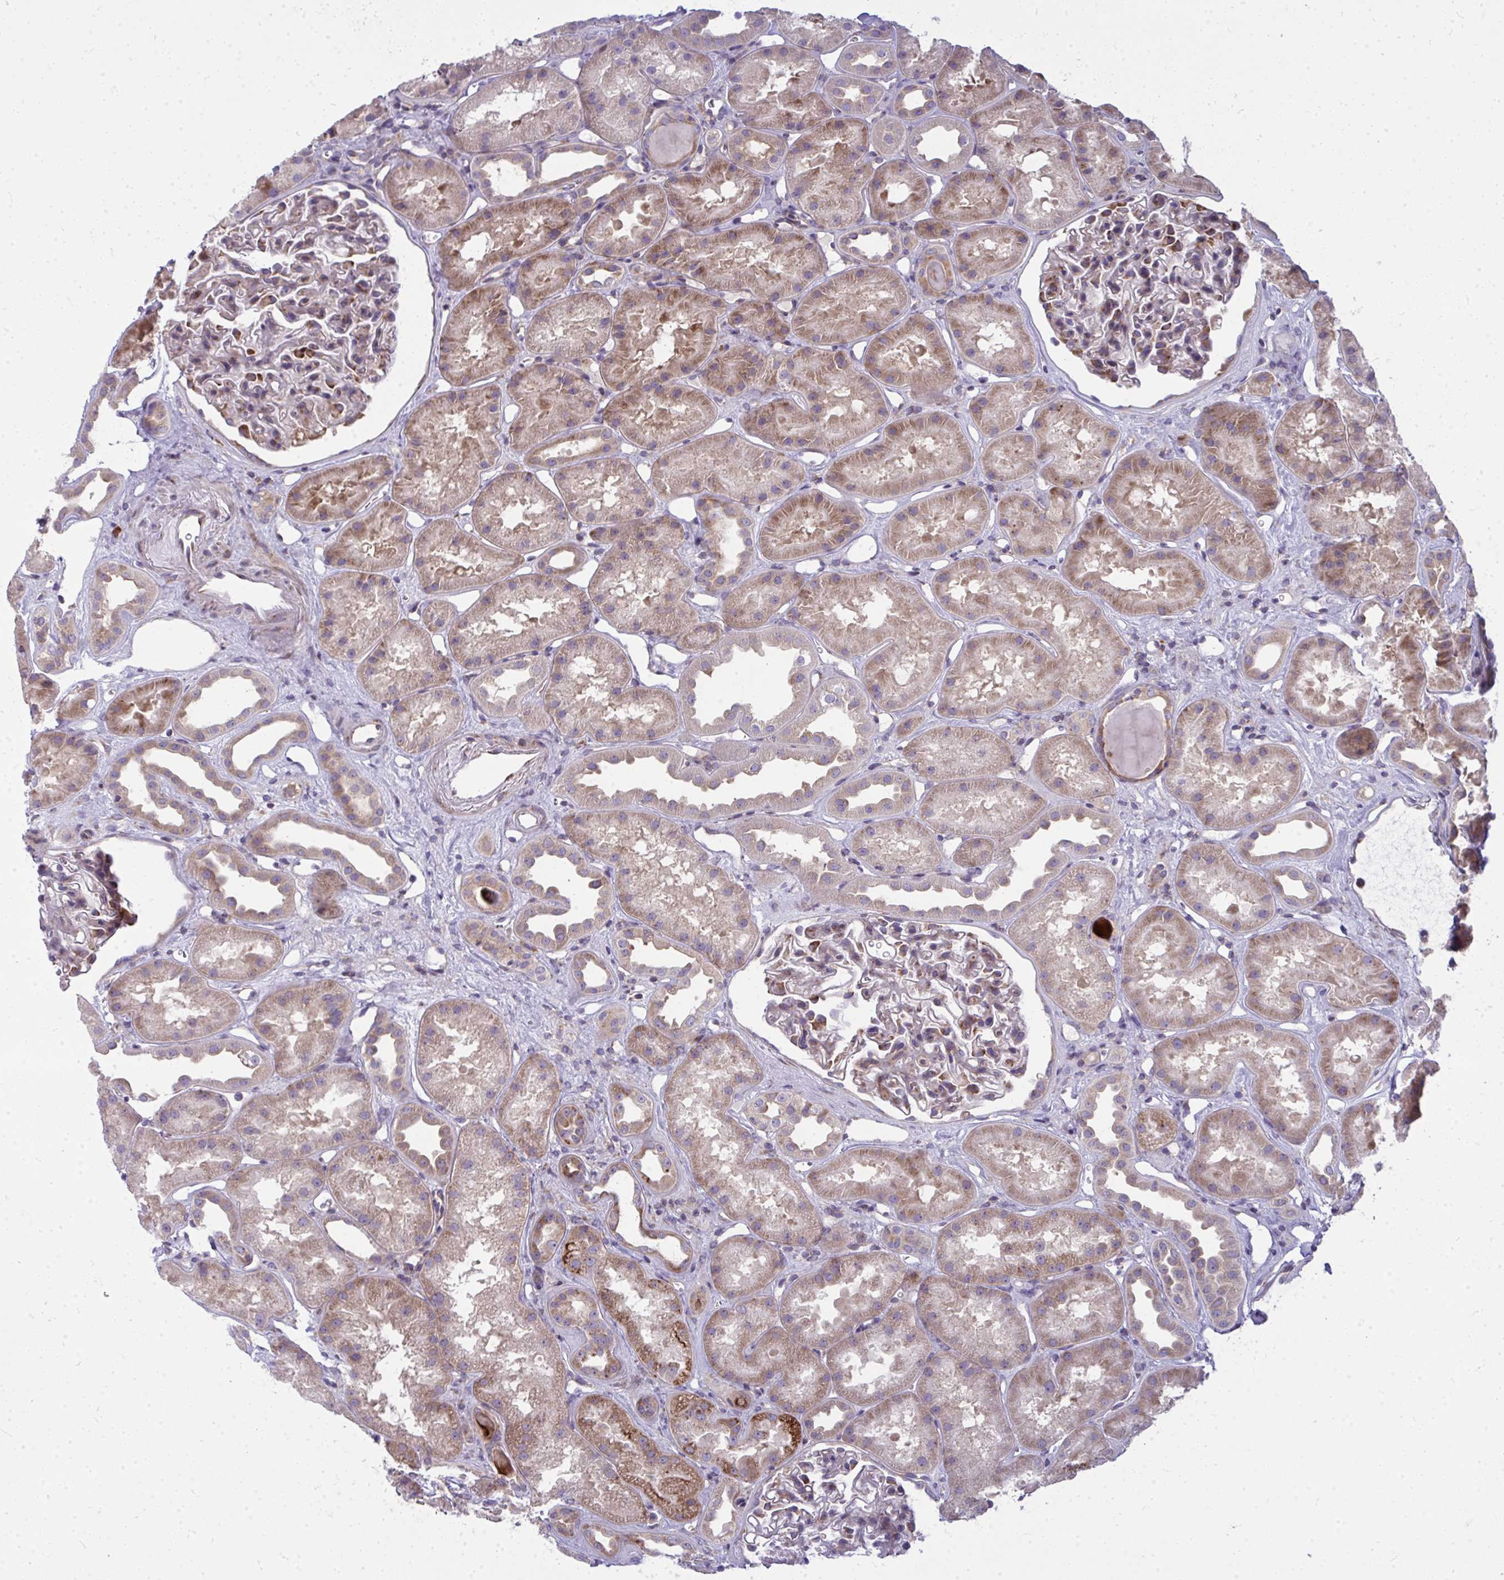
{"staining": {"intensity": "moderate", "quantity": "<25%", "location": "cytoplasmic/membranous"}, "tissue": "kidney", "cell_type": "Cells in glomeruli", "image_type": "normal", "snomed": [{"axis": "morphology", "description": "Normal tissue, NOS"}, {"axis": "topography", "description": "Kidney"}], "caption": "Normal kidney demonstrates moderate cytoplasmic/membranous positivity in about <25% of cells in glomeruli, visualized by immunohistochemistry.", "gene": "GFPT2", "patient": {"sex": "male", "age": 61}}